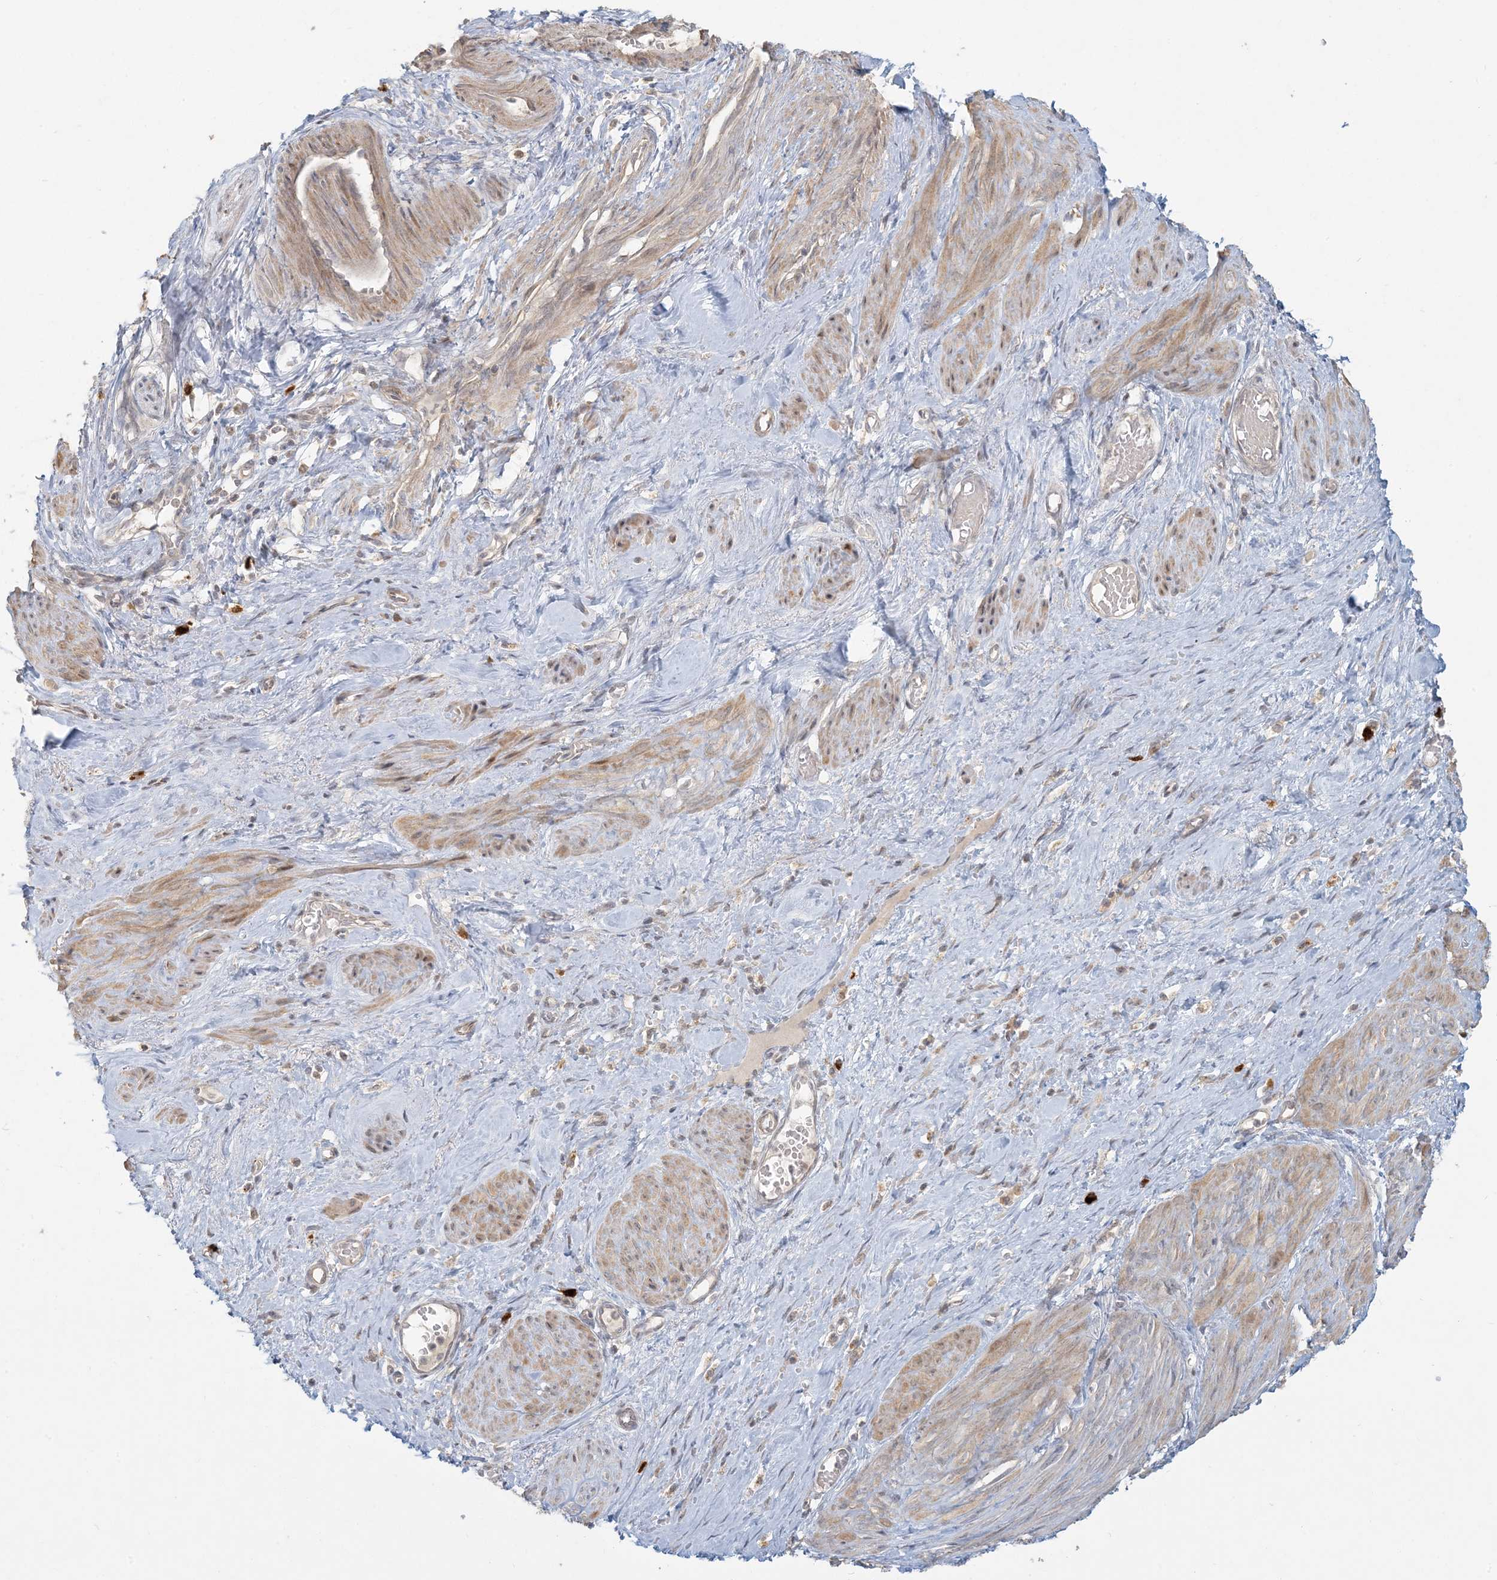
{"staining": {"intensity": "weak", "quantity": ">75%", "location": "cytoplasmic/membranous"}, "tissue": "smooth muscle", "cell_type": "Smooth muscle cells", "image_type": "normal", "snomed": [{"axis": "morphology", "description": "Normal tissue, NOS"}, {"axis": "topography", "description": "Endometrium"}], "caption": "High-power microscopy captured an immunohistochemistry (IHC) micrograph of normal smooth muscle, revealing weak cytoplasmic/membranous expression in about >75% of smooth muscle cells. The staining was performed using DAB, with brown indicating positive protein expression. Nuclei are stained blue with hematoxylin.", "gene": "MCAT", "patient": {"sex": "female", "age": 33}}